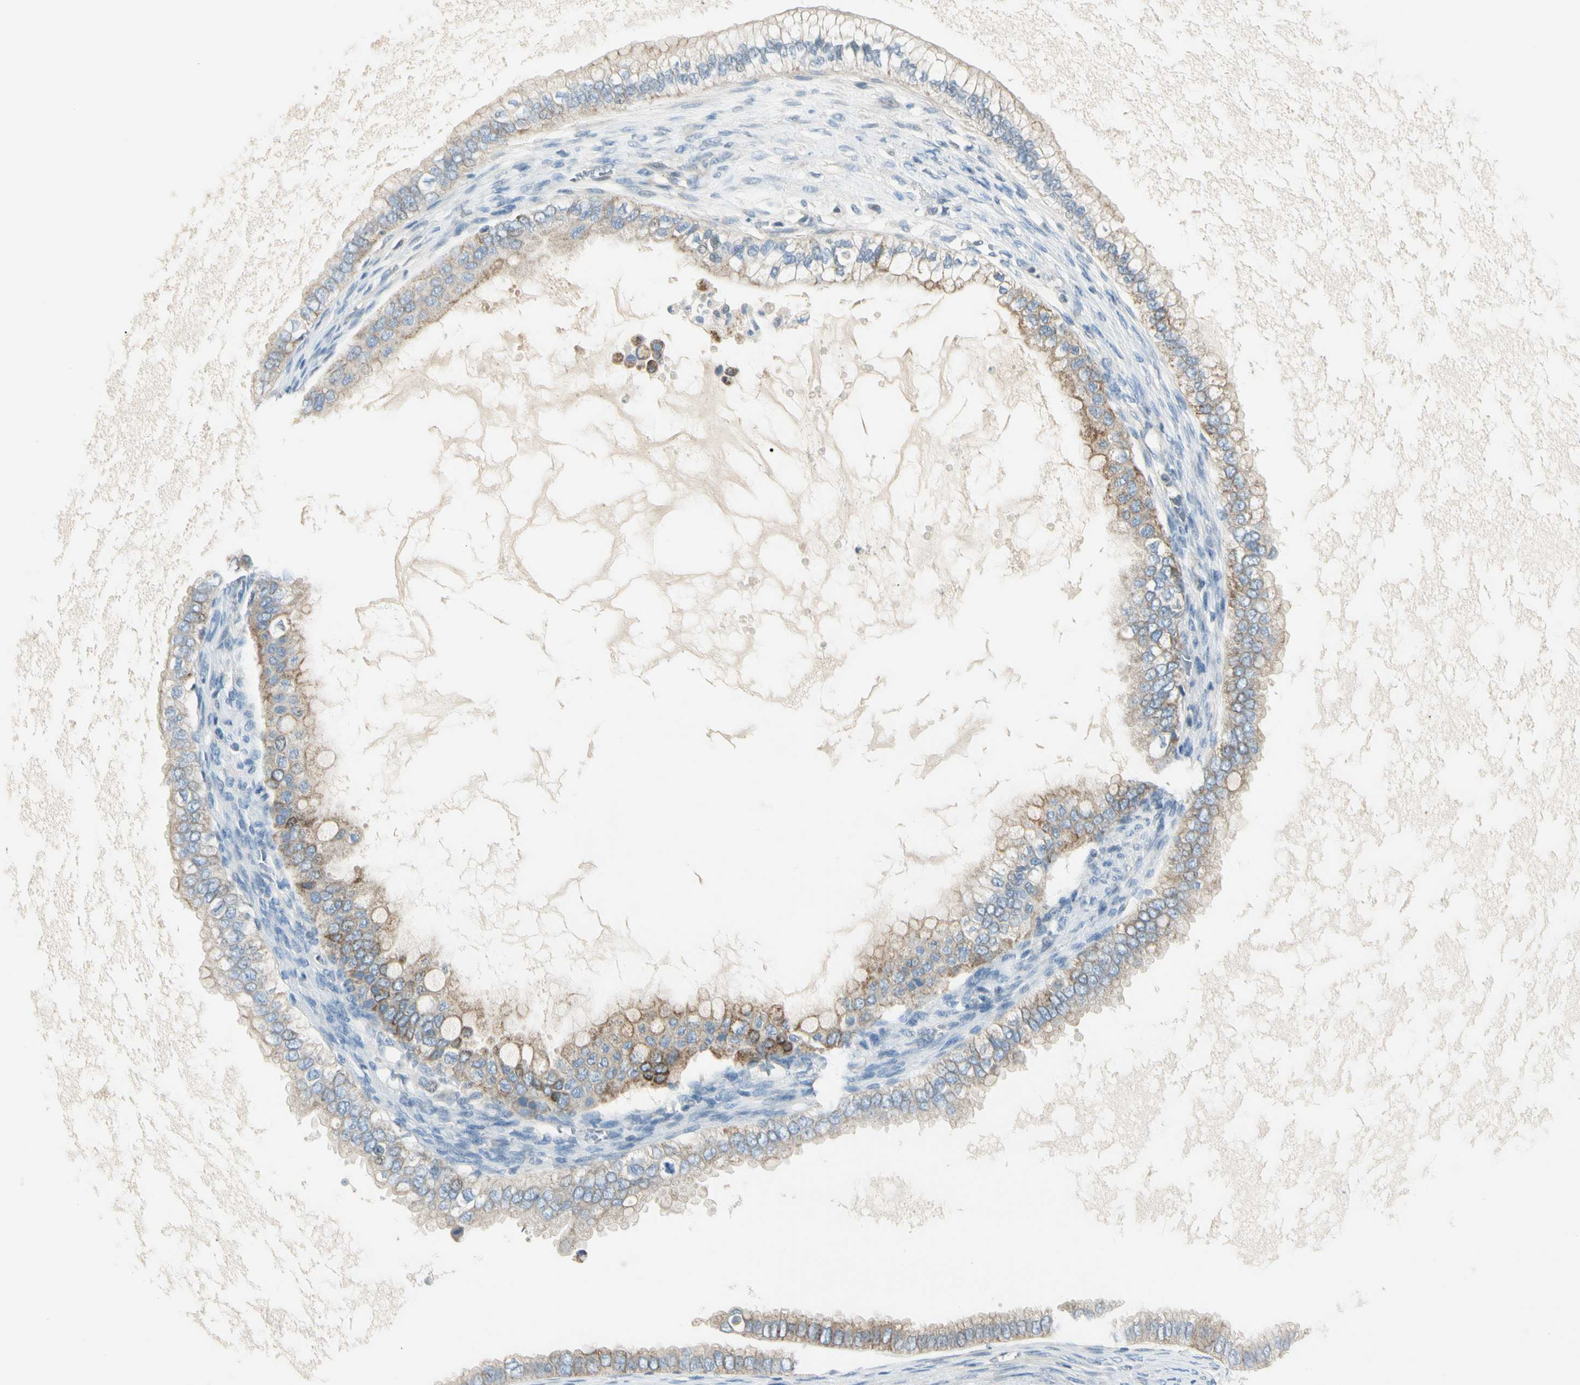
{"staining": {"intensity": "moderate", "quantity": ">75%", "location": "cytoplasmic/membranous"}, "tissue": "ovarian cancer", "cell_type": "Tumor cells", "image_type": "cancer", "snomed": [{"axis": "morphology", "description": "Cystadenocarcinoma, mucinous, NOS"}, {"axis": "topography", "description": "Ovary"}], "caption": "Immunohistochemical staining of human ovarian mucinous cystadenocarcinoma shows medium levels of moderate cytoplasmic/membranous protein expression in about >75% of tumor cells. (IHC, brightfield microscopy, high magnification).", "gene": "SLC6A15", "patient": {"sex": "female", "age": 80}}